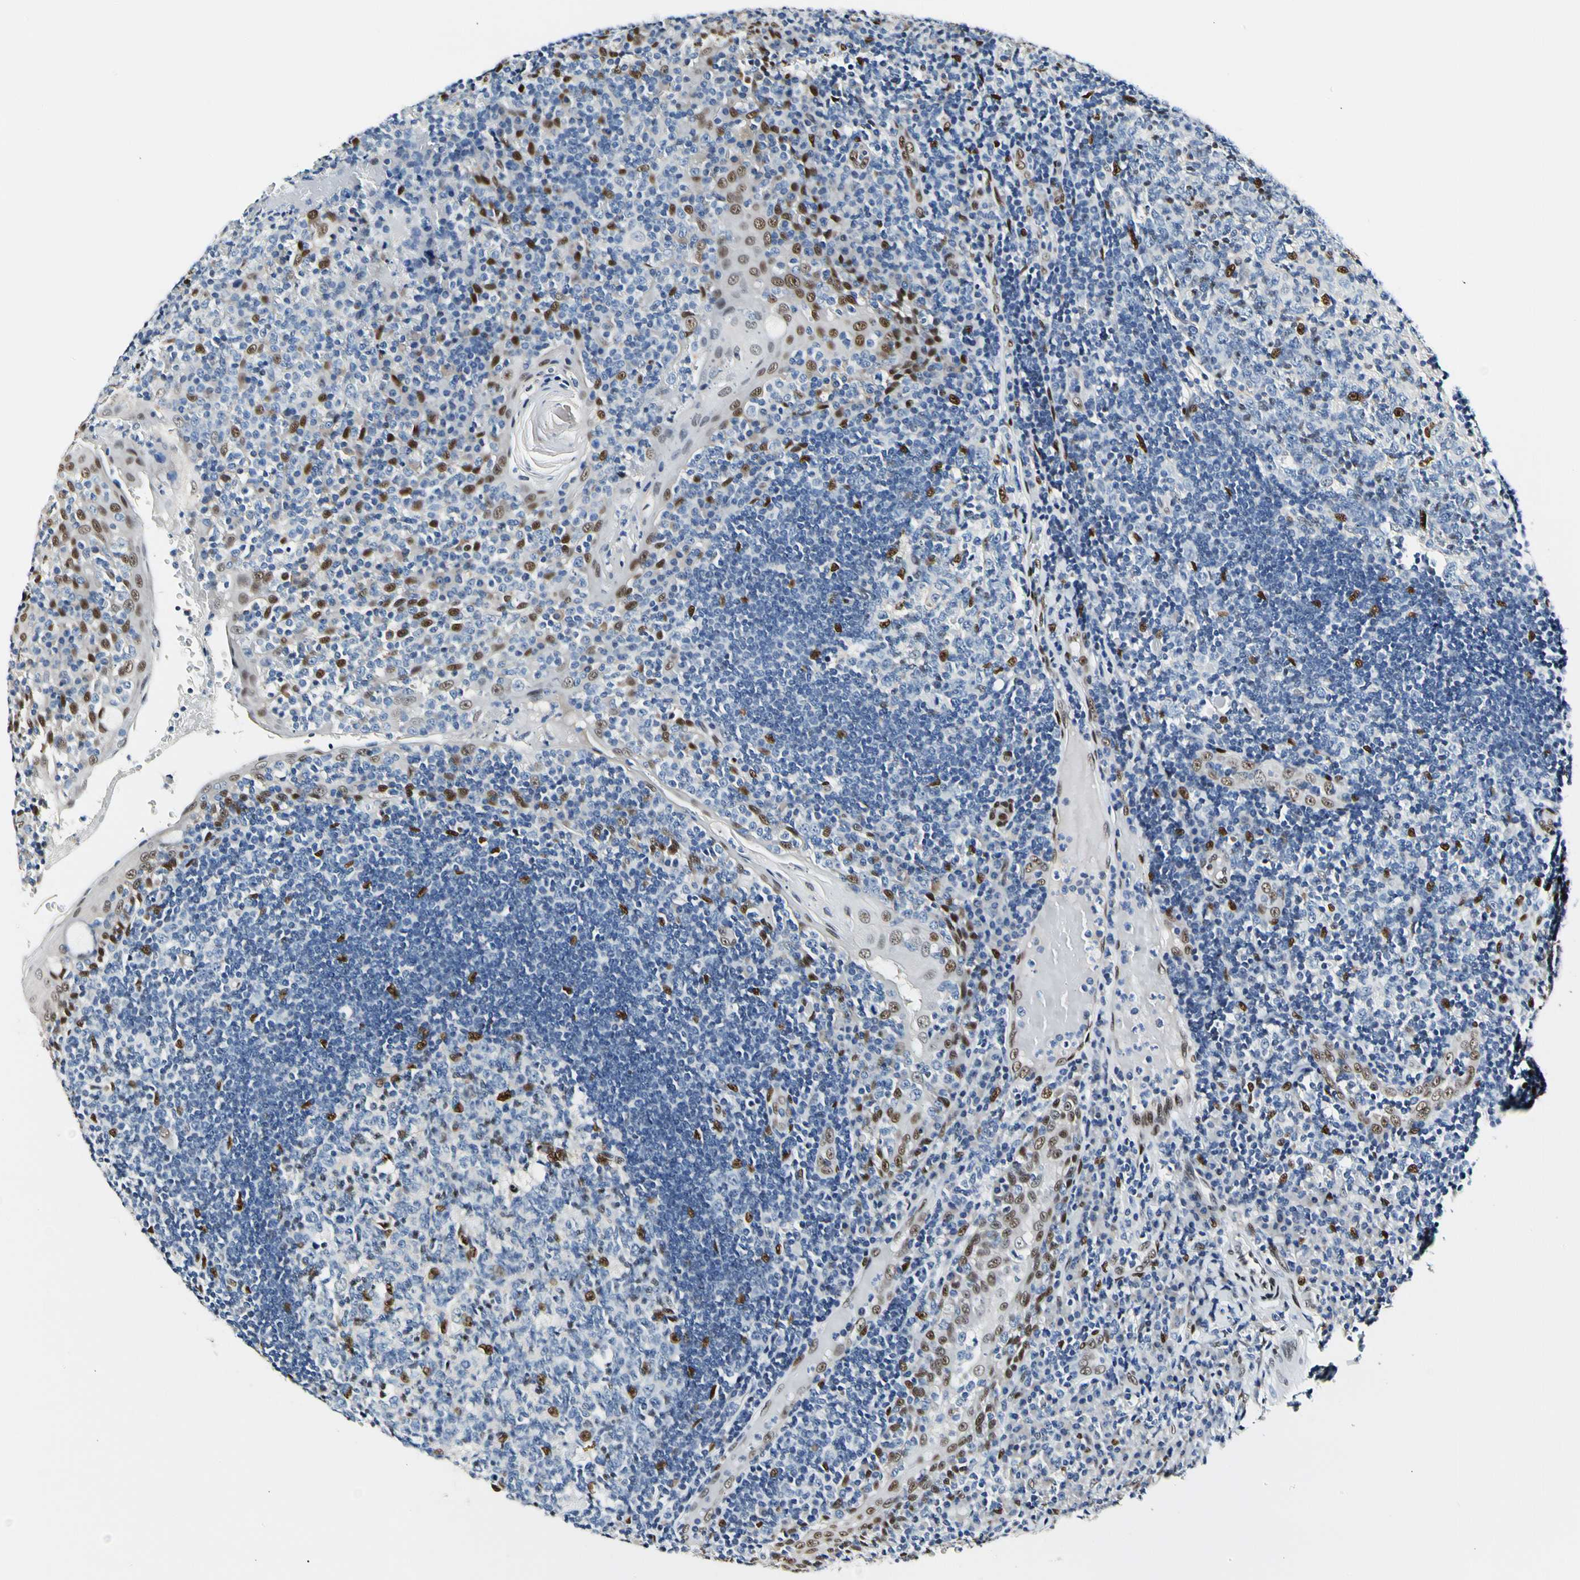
{"staining": {"intensity": "moderate", "quantity": "<25%", "location": "nuclear"}, "tissue": "tonsil", "cell_type": "Germinal center cells", "image_type": "normal", "snomed": [{"axis": "morphology", "description": "Normal tissue, NOS"}, {"axis": "topography", "description": "Tonsil"}], "caption": "A brown stain highlights moderate nuclear staining of a protein in germinal center cells of normal human tonsil. (Brightfield microscopy of DAB IHC at high magnification).", "gene": "NFIA", "patient": {"sex": "female", "age": 40}}